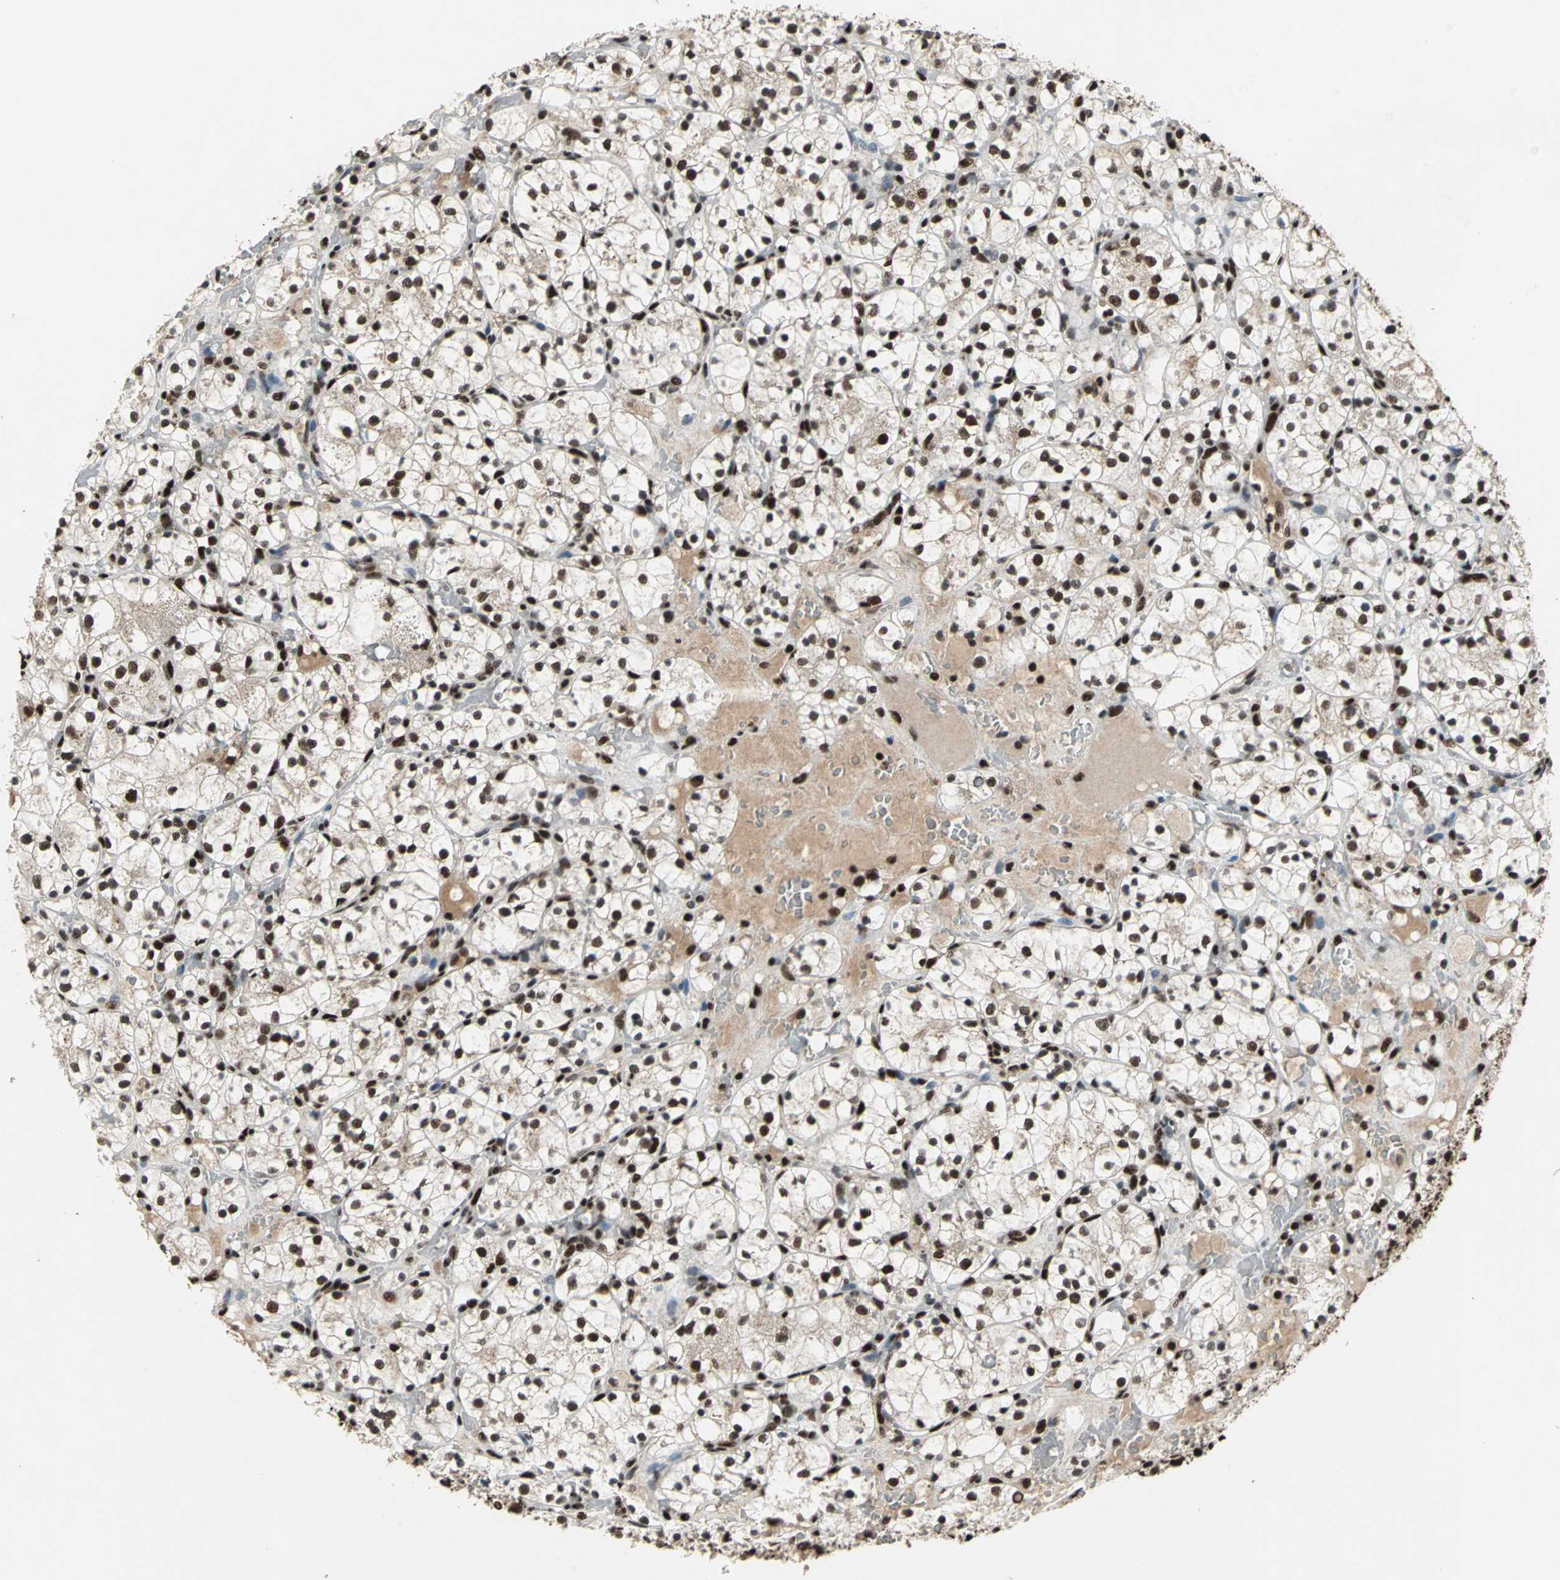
{"staining": {"intensity": "strong", "quantity": ">75%", "location": "nuclear"}, "tissue": "renal cancer", "cell_type": "Tumor cells", "image_type": "cancer", "snomed": [{"axis": "morphology", "description": "Adenocarcinoma, NOS"}, {"axis": "topography", "description": "Kidney"}], "caption": "Immunohistochemistry (IHC) (DAB) staining of renal adenocarcinoma shows strong nuclear protein staining in about >75% of tumor cells.", "gene": "MTA2", "patient": {"sex": "female", "age": 60}}